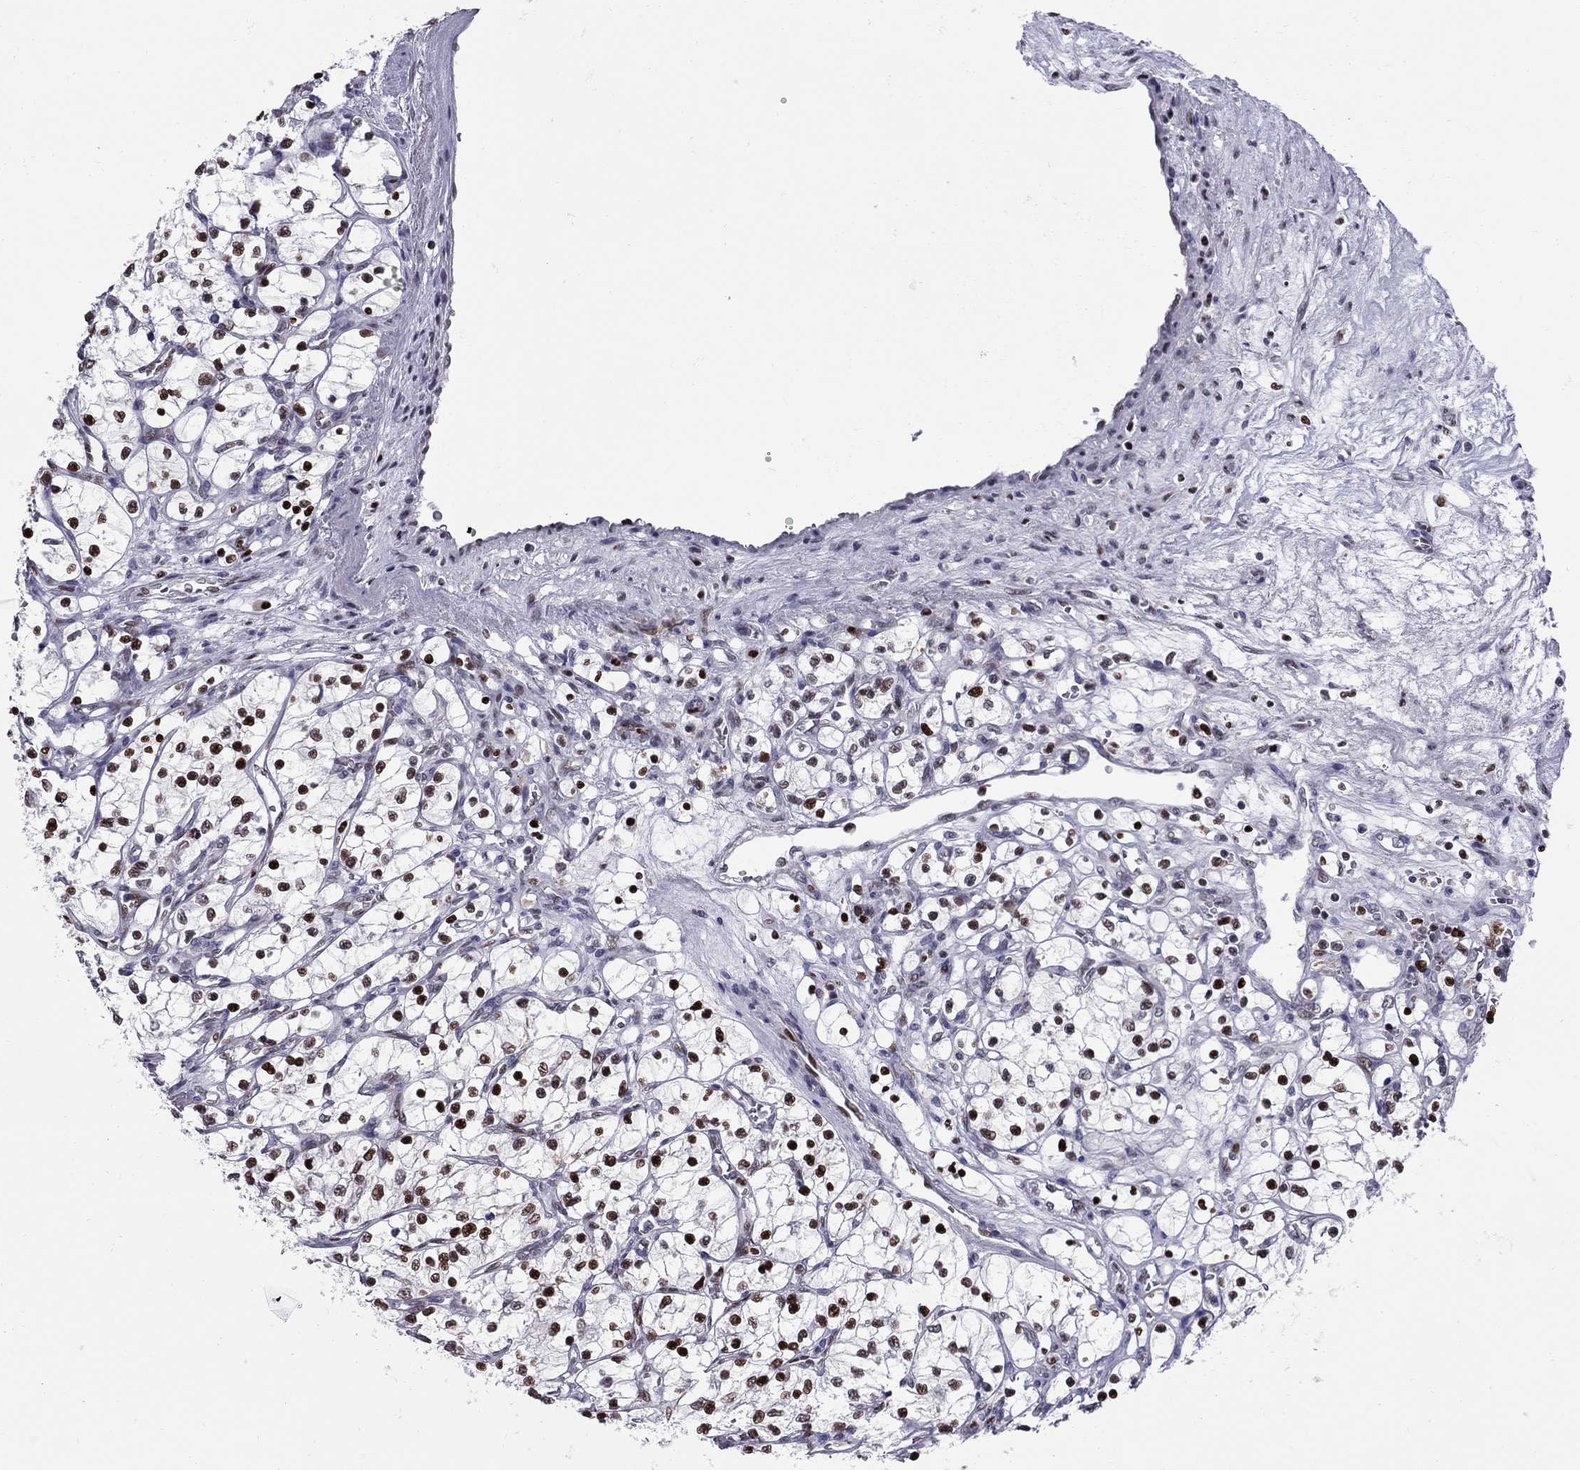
{"staining": {"intensity": "strong", "quantity": ">75%", "location": "nuclear"}, "tissue": "renal cancer", "cell_type": "Tumor cells", "image_type": "cancer", "snomed": [{"axis": "morphology", "description": "Adenocarcinoma, NOS"}, {"axis": "topography", "description": "Kidney"}], "caption": "Adenocarcinoma (renal) stained with immunohistochemistry reveals strong nuclear staining in approximately >75% of tumor cells.", "gene": "PCGF3", "patient": {"sex": "female", "age": 69}}